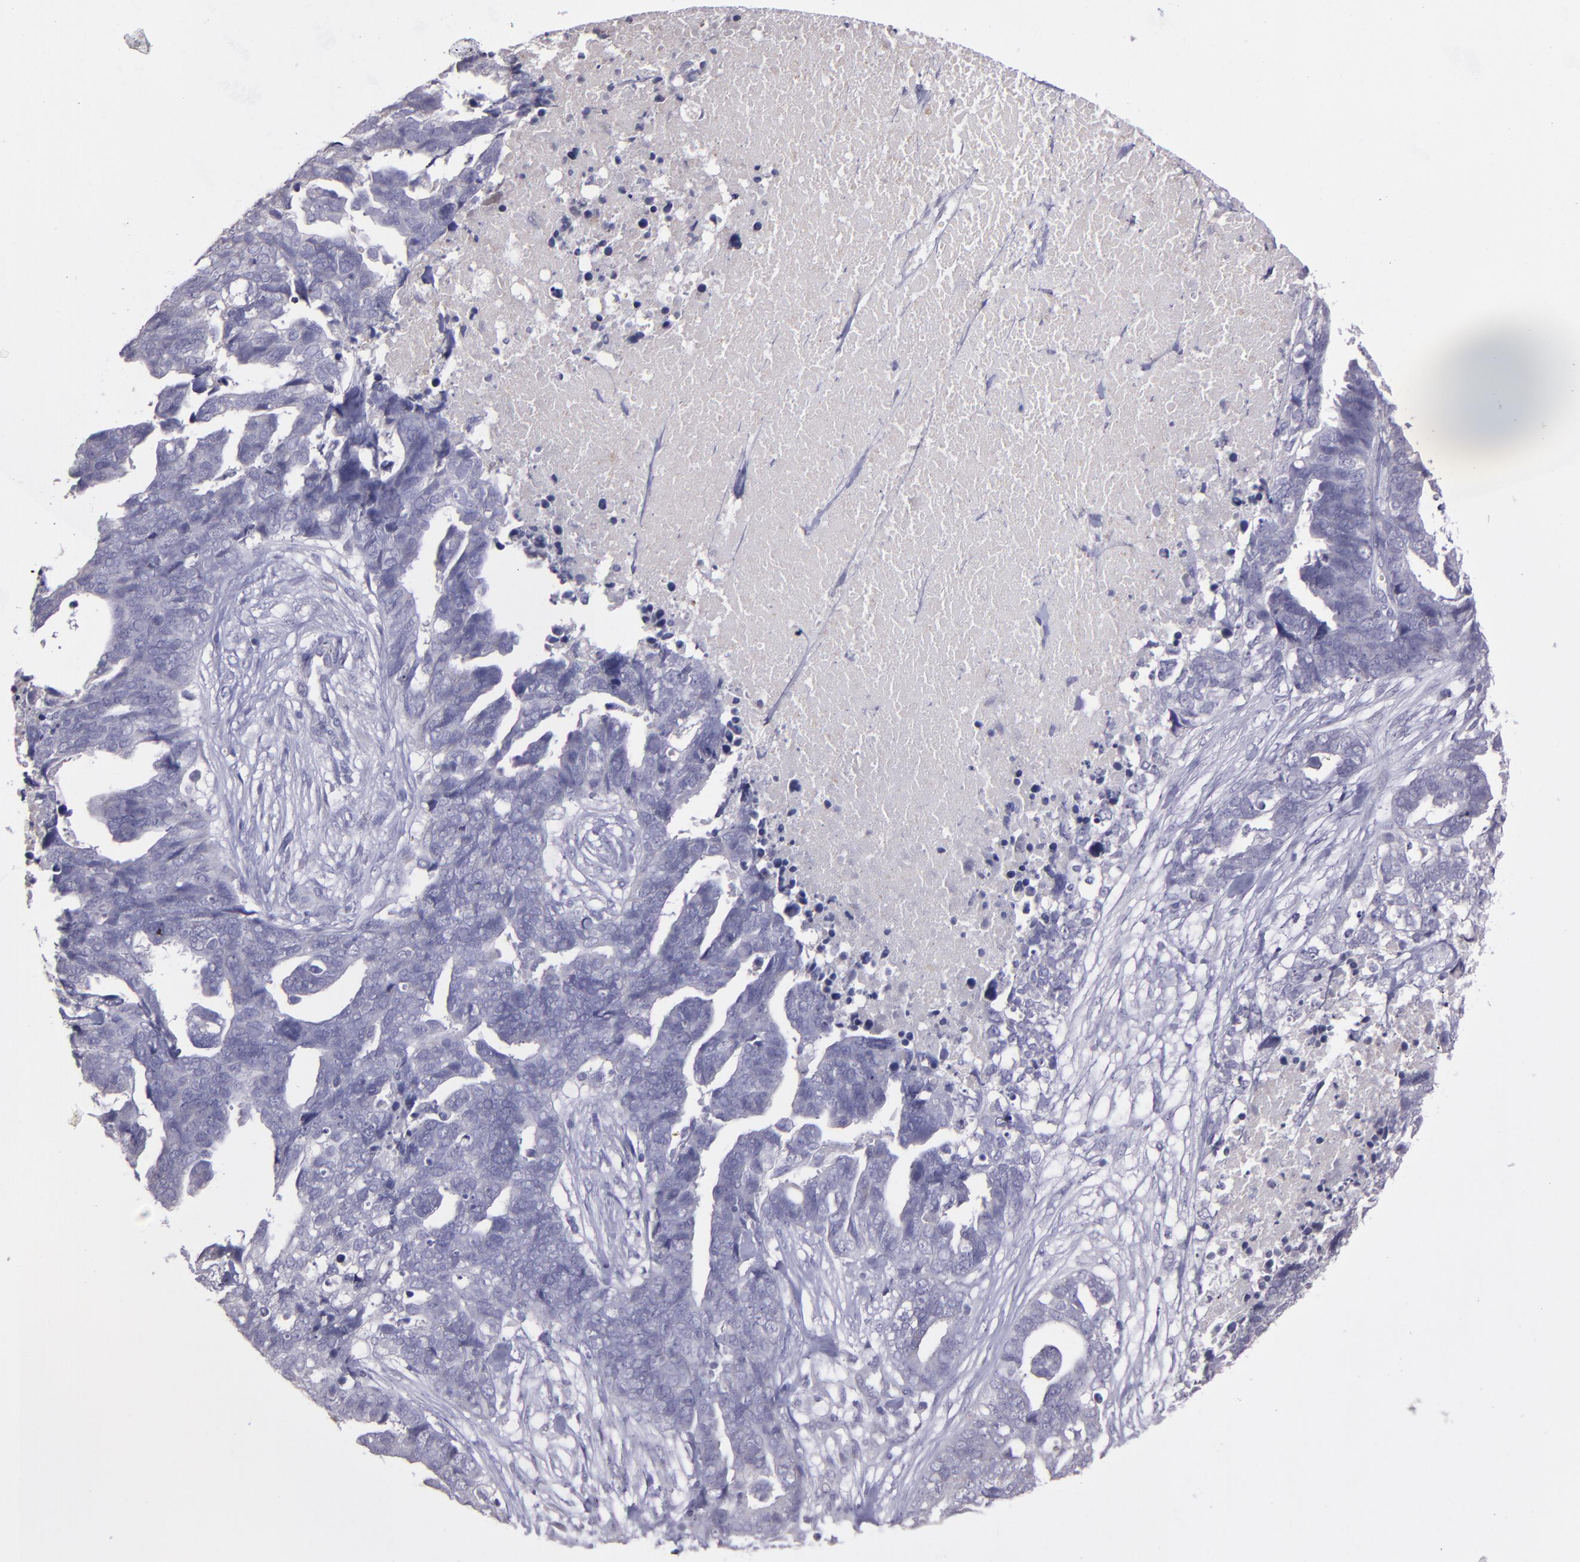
{"staining": {"intensity": "negative", "quantity": "none", "location": "none"}, "tissue": "ovarian cancer", "cell_type": "Tumor cells", "image_type": "cancer", "snomed": [{"axis": "morphology", "description": "Normal tissue, NOS"}, {"axis": "morphology", "description": "Cystadenocarcinoma, serous, NOS"}, {"axis": "topography", "description": "Fallopian tube"}, {"axis": "topography", "description": "Ovary"}], "caption": "DAB immunohistochemical staining of ovarian cancer reveals no significant positivity in tumor cells. The staining was performed using DAB to visualize the protein expression in brown, while the nuclei were stained in blue with hematoxylin (Magnification: 20x).", "gene": "MASP1", "patient": {"sex": "female", "age": 56}}